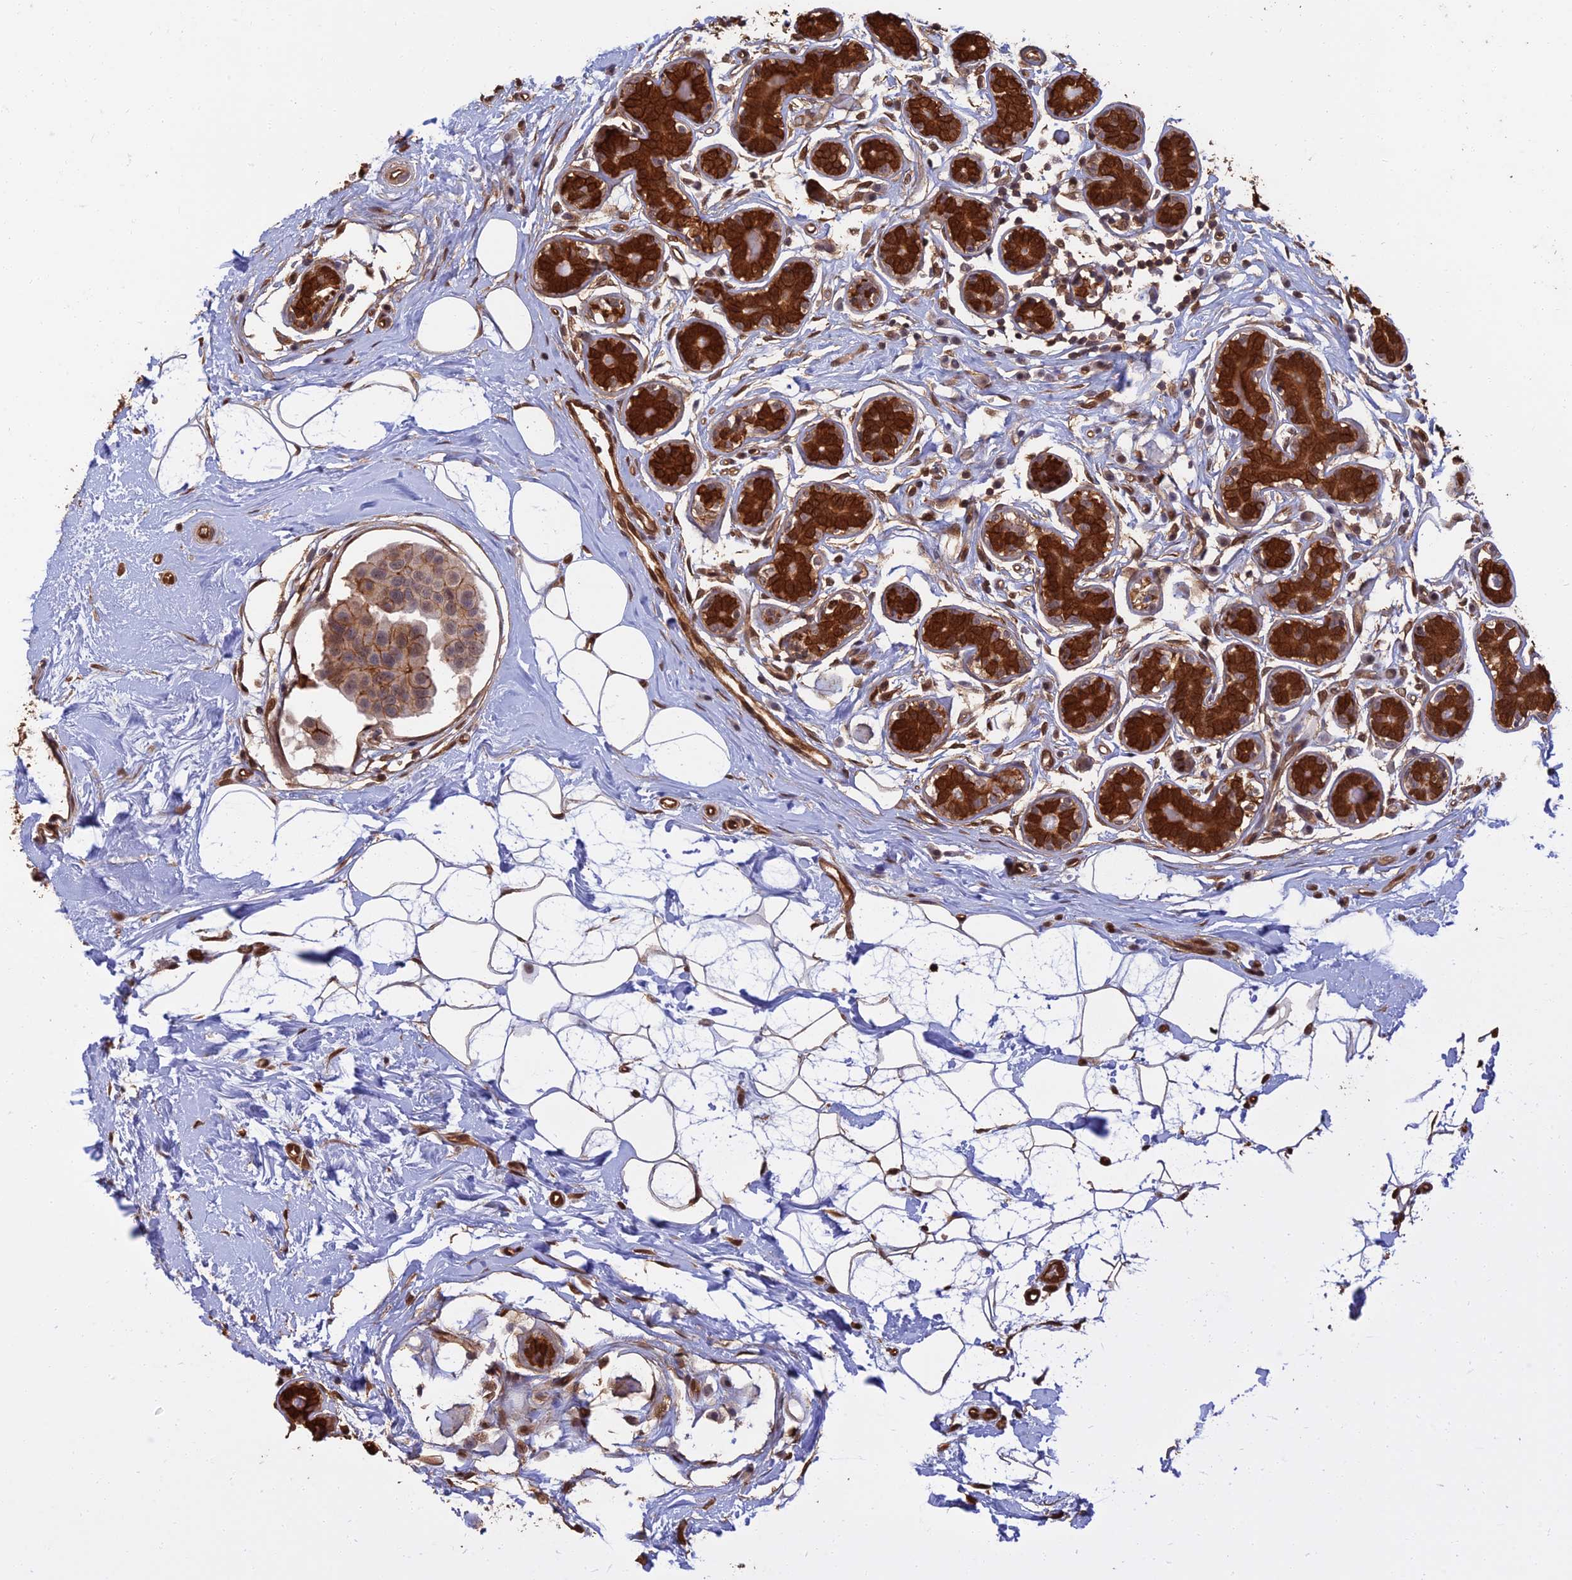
{"staining": {"intensity": "moderate", "quantity": "25%-75%", "location": "cytoplasmic/membranous"}, "tissue": "breast cancer", "cell_type": "Tumor cells", "image_type": "cancer", "snomed": [{"axis": "morphology", "description": "Normal tissue, NOS"}, {"axis": "morphology", "description": "Duct carcinoma"}, {"axis": "topography", "description": "Breast"}], "caption": "Intraductal carcinoma (breast) was stained to show a protein in brown. There is medium levels of moderate cytoplasmic/membranous staining in about 25%-75% of tumor cells. (DAB (3,3'-diaminobenzidine) = brown stain, brightfield microscopy at high magnification).", "gene": "LRRN3", "patient": {"sex": "female", "age": 39}}